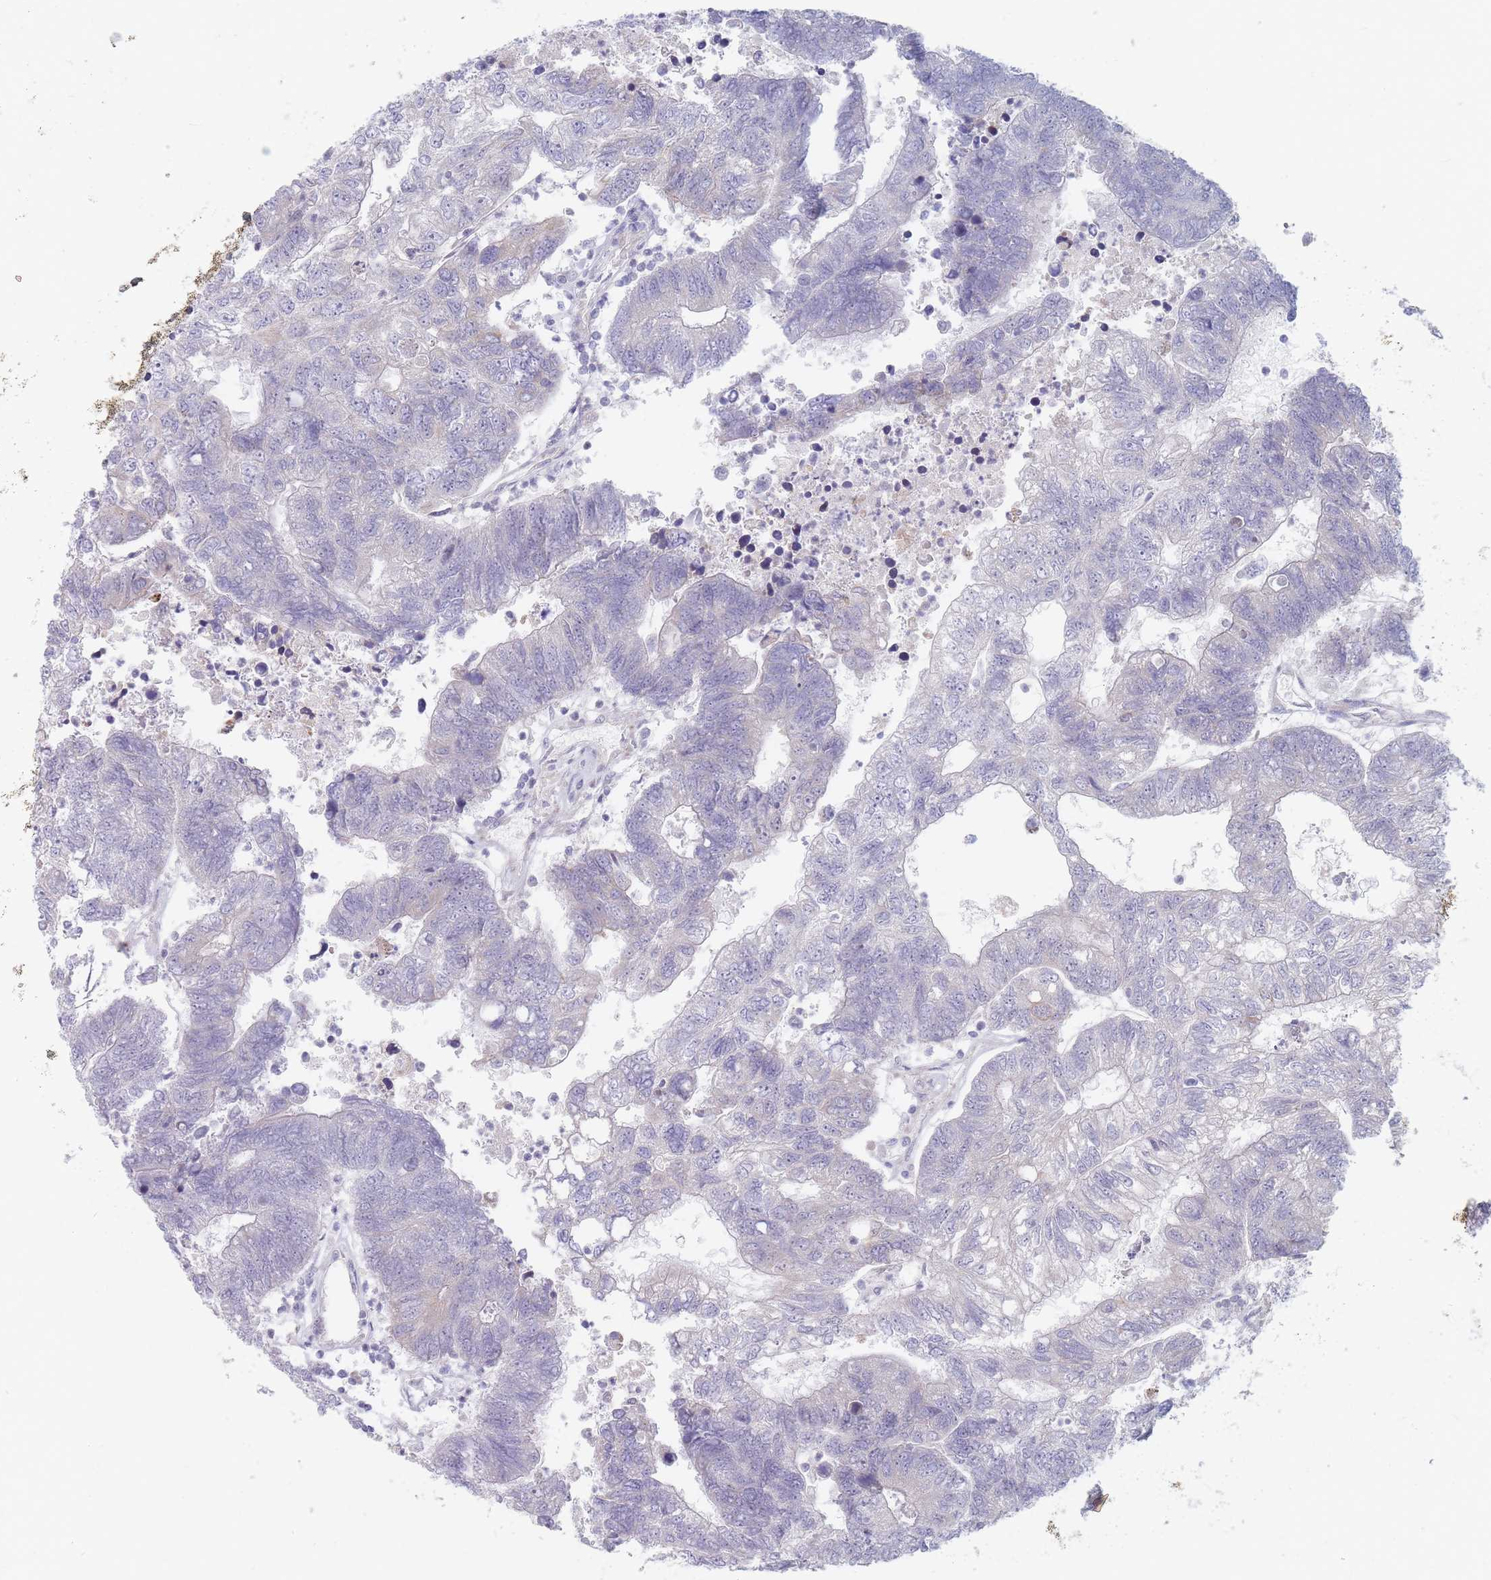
{"staining": {"intensity": "negative", "quantity": "none", "location": "none"}, "tissue": "colorectal cancer", "cell_type": "Tumor cells", "image_type": "cancer", "snomed": [{"axis": "morphology", "description": "Adenocarcinoma, NOS"}, {"axis": "topography", "description": "Colon"}], "caption": "Immunohistochemical staining of human colorectal adenocarcinoma reveals no significant staining in tumor cells. (Brightfield microscopy of DAB immunohistochemistry (IHC) at high magnification).", "gene": "SPATS1", "patient": {"sex": "female", "age": 48}}